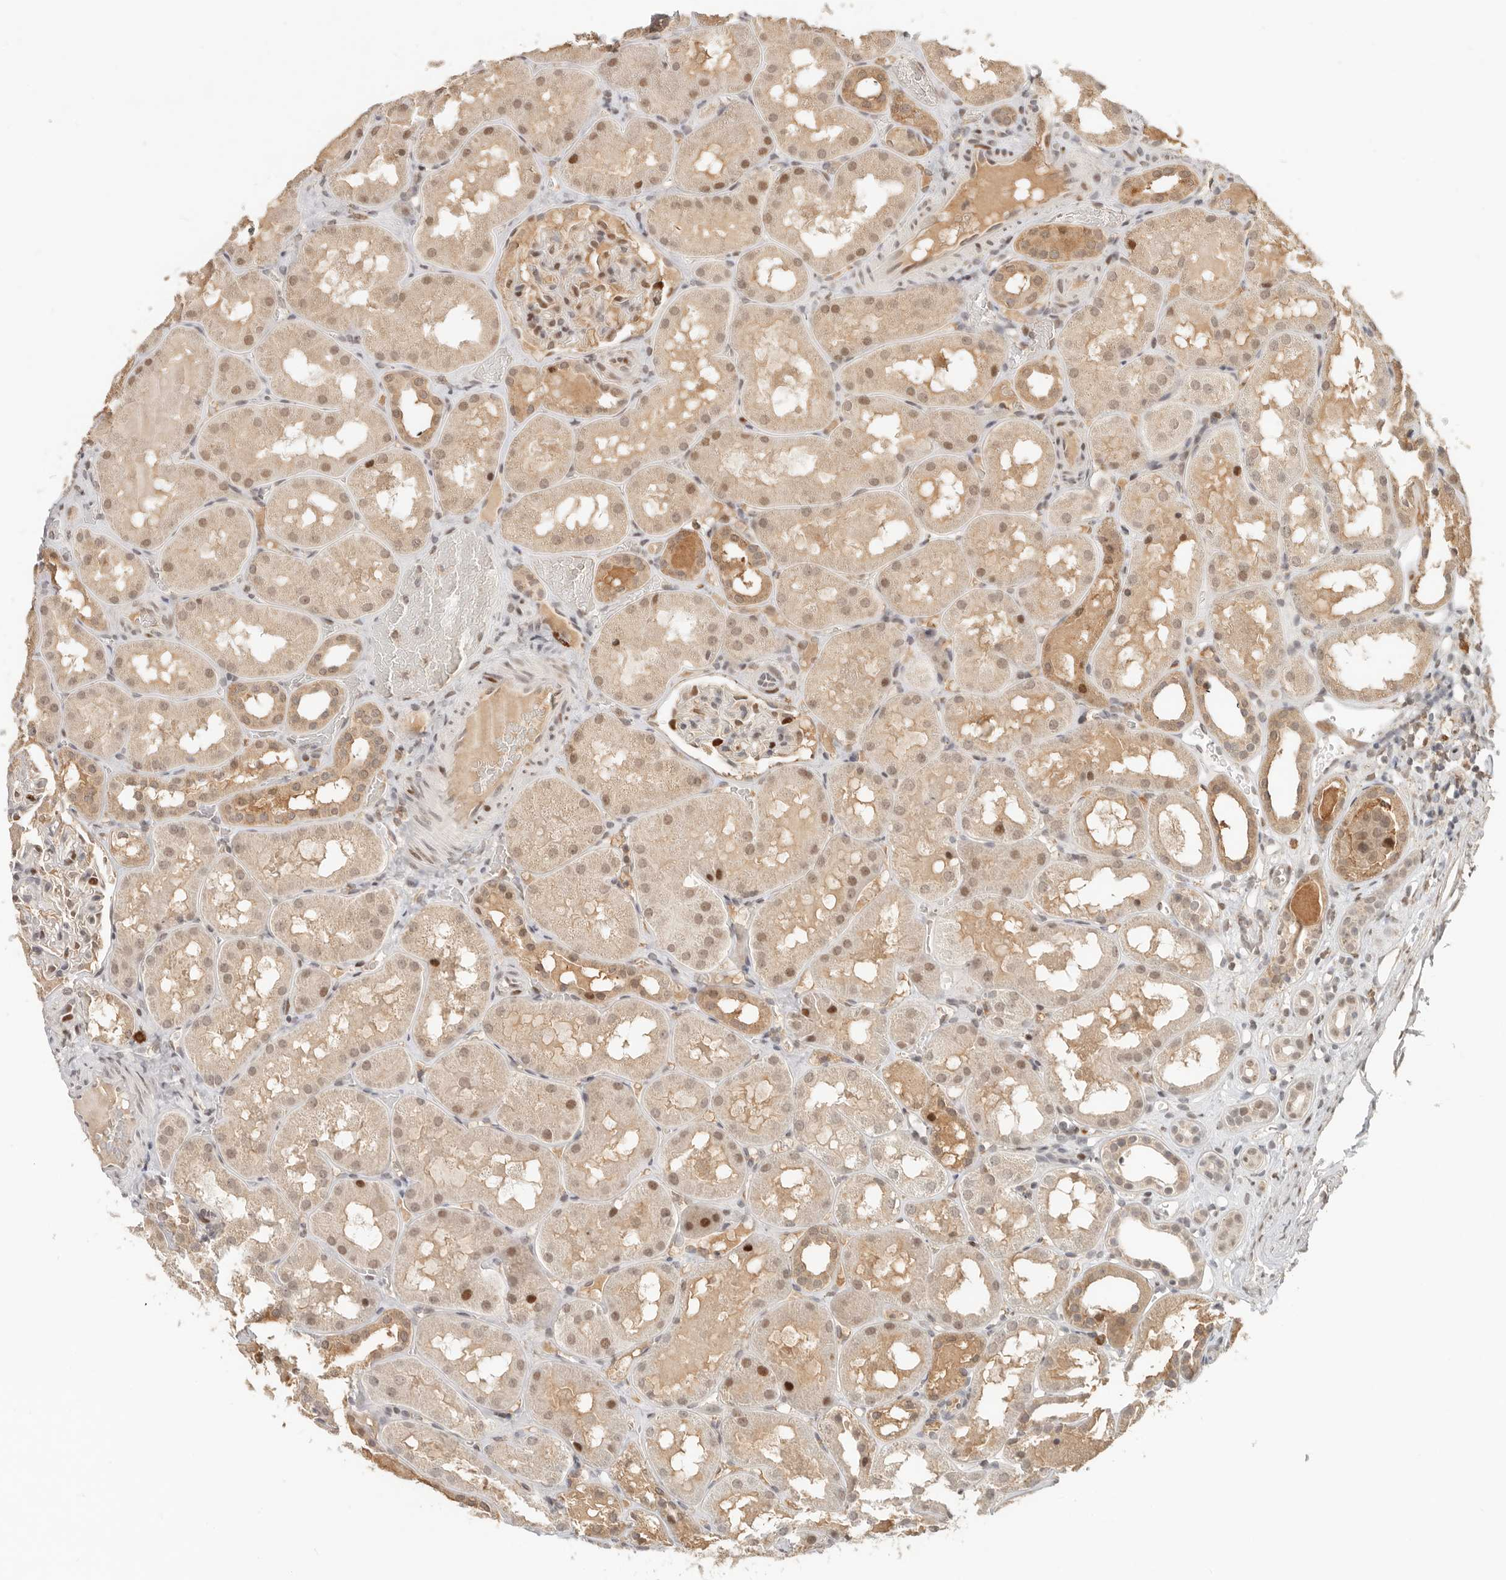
{"staining": {"intensity": "moderate", "quantity": "25%-75%", "location": "nuclear"}, "tissue": "kidney", "cell_type": "Cells in glomeruli", "image_type": "normal", "snomed": [{"axis": "morphology", "description": "Normal tissue, NOS"}, {"axis": "topography", "description": "Kidney"}, {"axis": "topography", "description": "Urinary bladder"}], "caption": "Benign kidney exhibits moderate nuclear staining in about 25%-75% of cells in glomeruli, visualized by immunohistochemistry.", "gene": "NPAS2", "patient": {"sex": "male", "age": 16}}